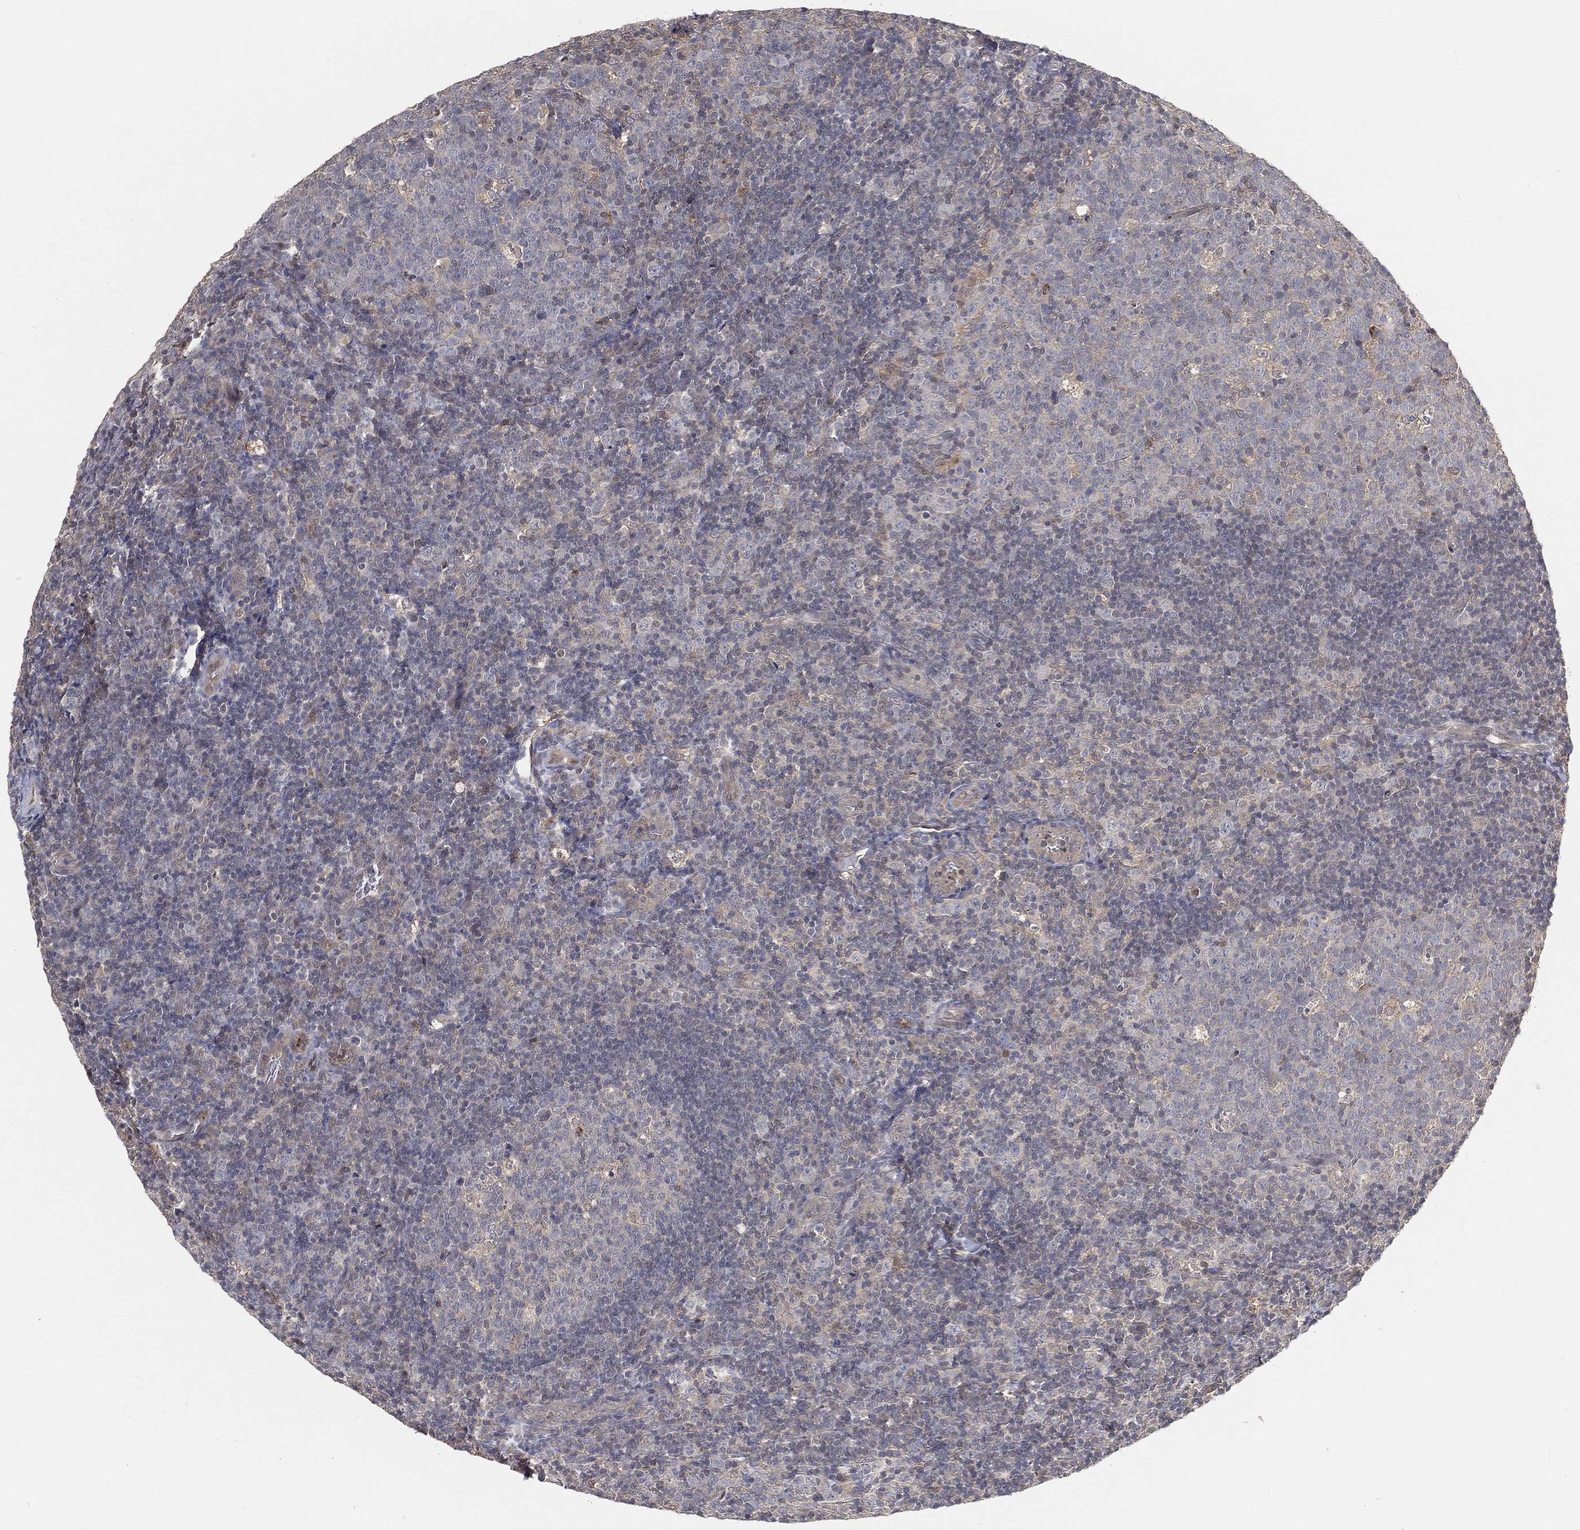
{"staining": {"intensity": "negative", "quantity": "none", "location": "none"}, "tissue": "tonsil", "cell_type": "Germinal center cells", "image_type": "normal", "snomed": [{"axis": "morphology", "description": "Normal tissue, NOS"}, {"axis": "topography", "description": "Tonsil"}], "caption": "IHC of normal human tonsil shows no staining in germinal center cells. (DAB immunohistochemistry (IHC), high magnification).", "gene": "MAPK1", "patient": {"sex": "female", "age": 5}}